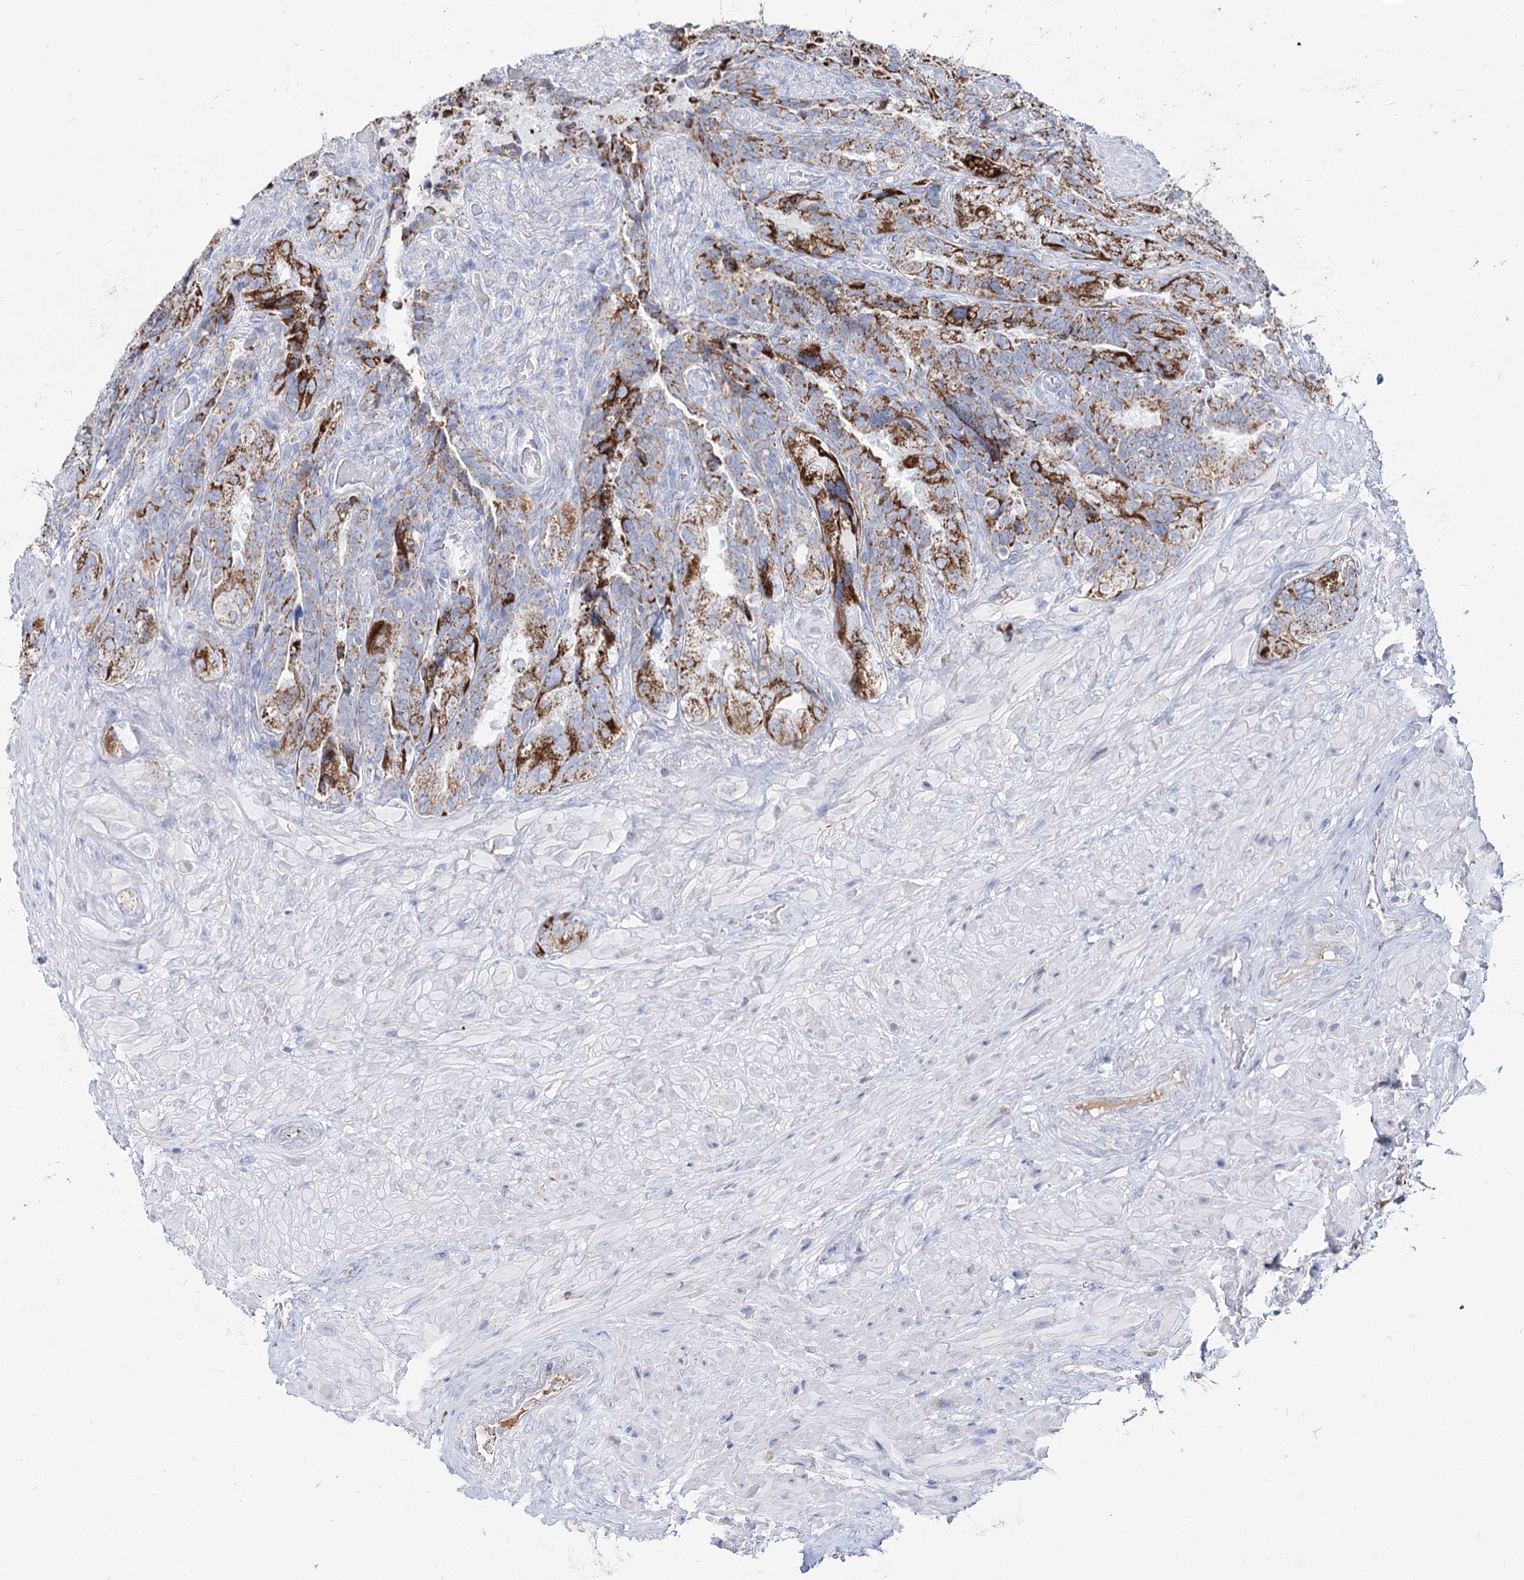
{"staining": {"intensity": "strong", "quantity": "25%-75%", "location": "cytoplasmic/membranous"}, "tissue": "seminal vesicle", "cell_type": "Glandular cells", "image_type": "normal", "snomed": [{"axis": "morphology", "description": "Normal tissue, NOS"}, {"axis": "topography", "description": "Prostate and seminal vesicle, NOS"}, {"axis": "topography", "description": "Prostate"}, {"axis": "topography", "description": "Seminal veicle"}], "caption": "DAB immunohistochemical staining of benign seminal vesicle shows strong cytoplasmic/membranous protein staining in about 25%-75% of glandular cells. (Brightfield microscopy of DAB IHC at high magnification).", "gene": "MCCC2", "patient": {"sex": "male", "age": 67}}